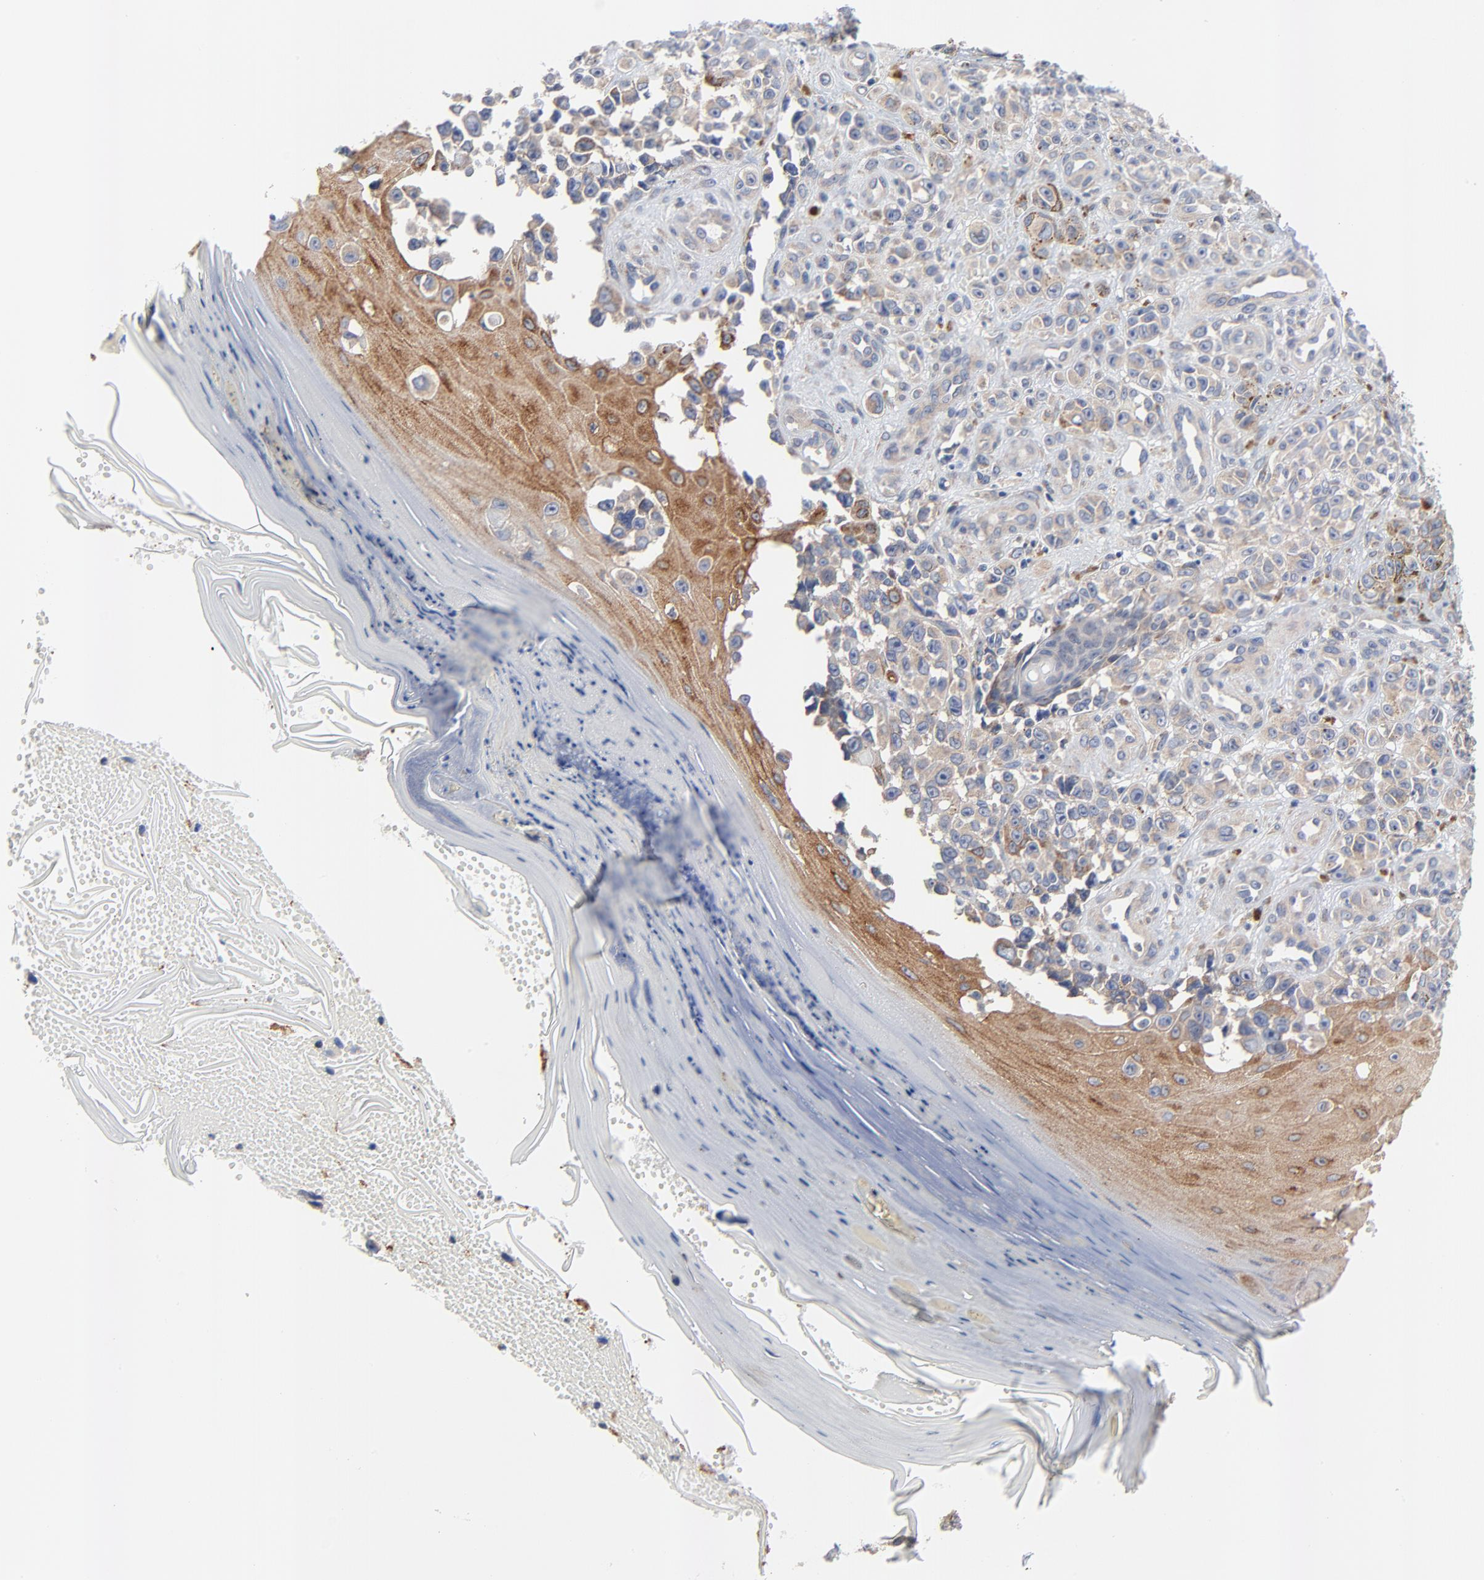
{"staining": {"intensity": "moderate", "quantity": "25%-75%", "location": "cytoplasmic/membranous"}, "tissue": "melanoma", "cell_type": "Tumor cells", "image_type": "cancer", "snomed": [{"axis": "morphology", "description": "Malignant melanoma, NOS"}, {"axis": "topography", "description": "Skin"}], "caption": "Human melanoma stained with a protein marker exhibits moderate staining in tumor cells.", "gene": "VAV2", "patient": {"sex": "female", "age": 82}}